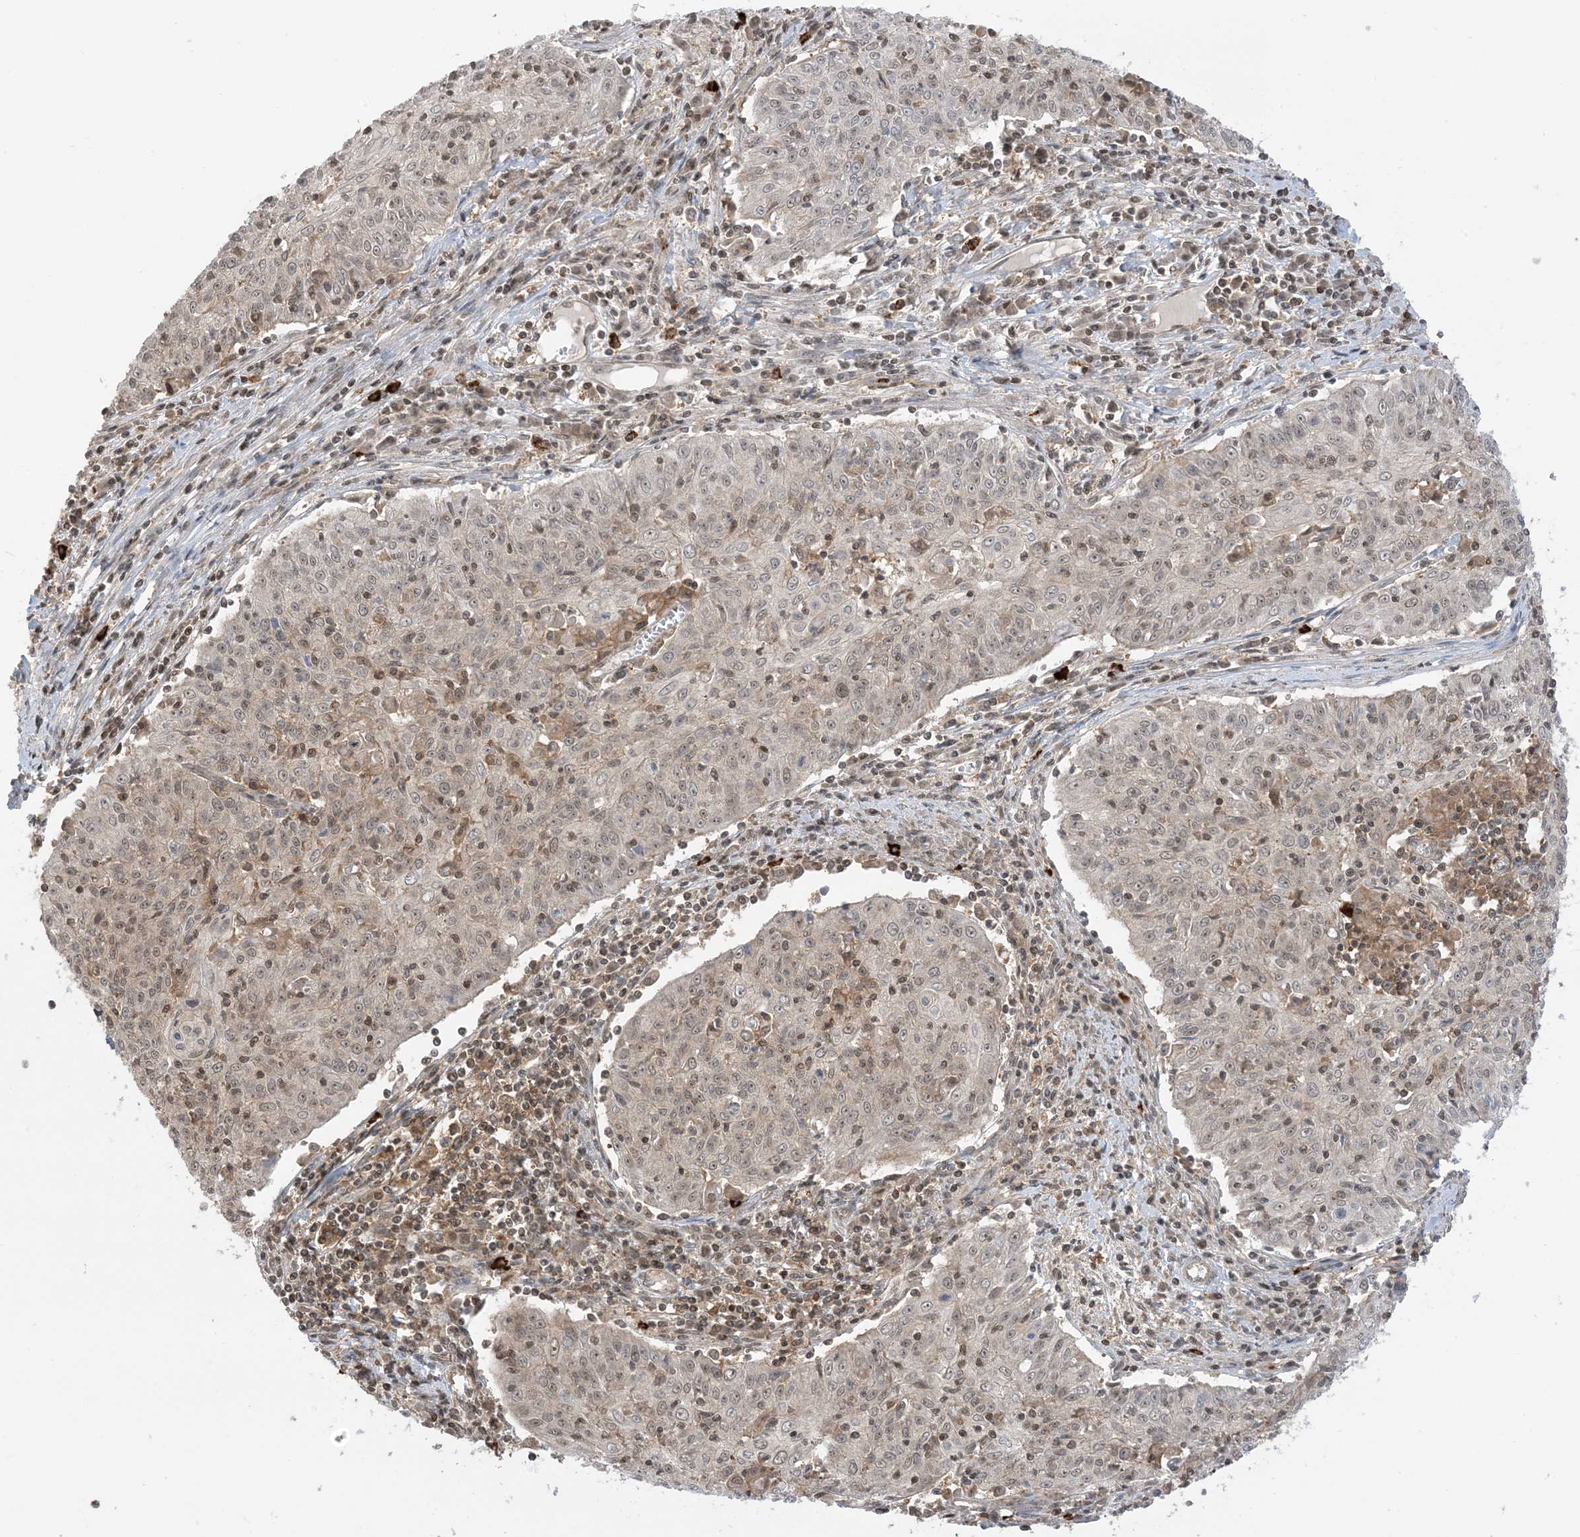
{"staining": {"intensity": "weak", "quantity": "<25%", "location": "nuclear"}, "tissue": "cervical cancer", "cell_type": "Tumor cells", "image_type": "cancer", "snomed": [{"axis": "morphology", "description": "Squamous cell carcinoma, NOS"}, {"axis": "topography", "description": "Cervix"}], "caption": "An immunohistochemistry photomicrograph of squamous cell carcinoma (cervical) is shown. There is no staining in tumor cells of squamous cell carcinoma (cervical).", "gene": "PPP1R7", "patient": {"sex": "female", "age": 48}}